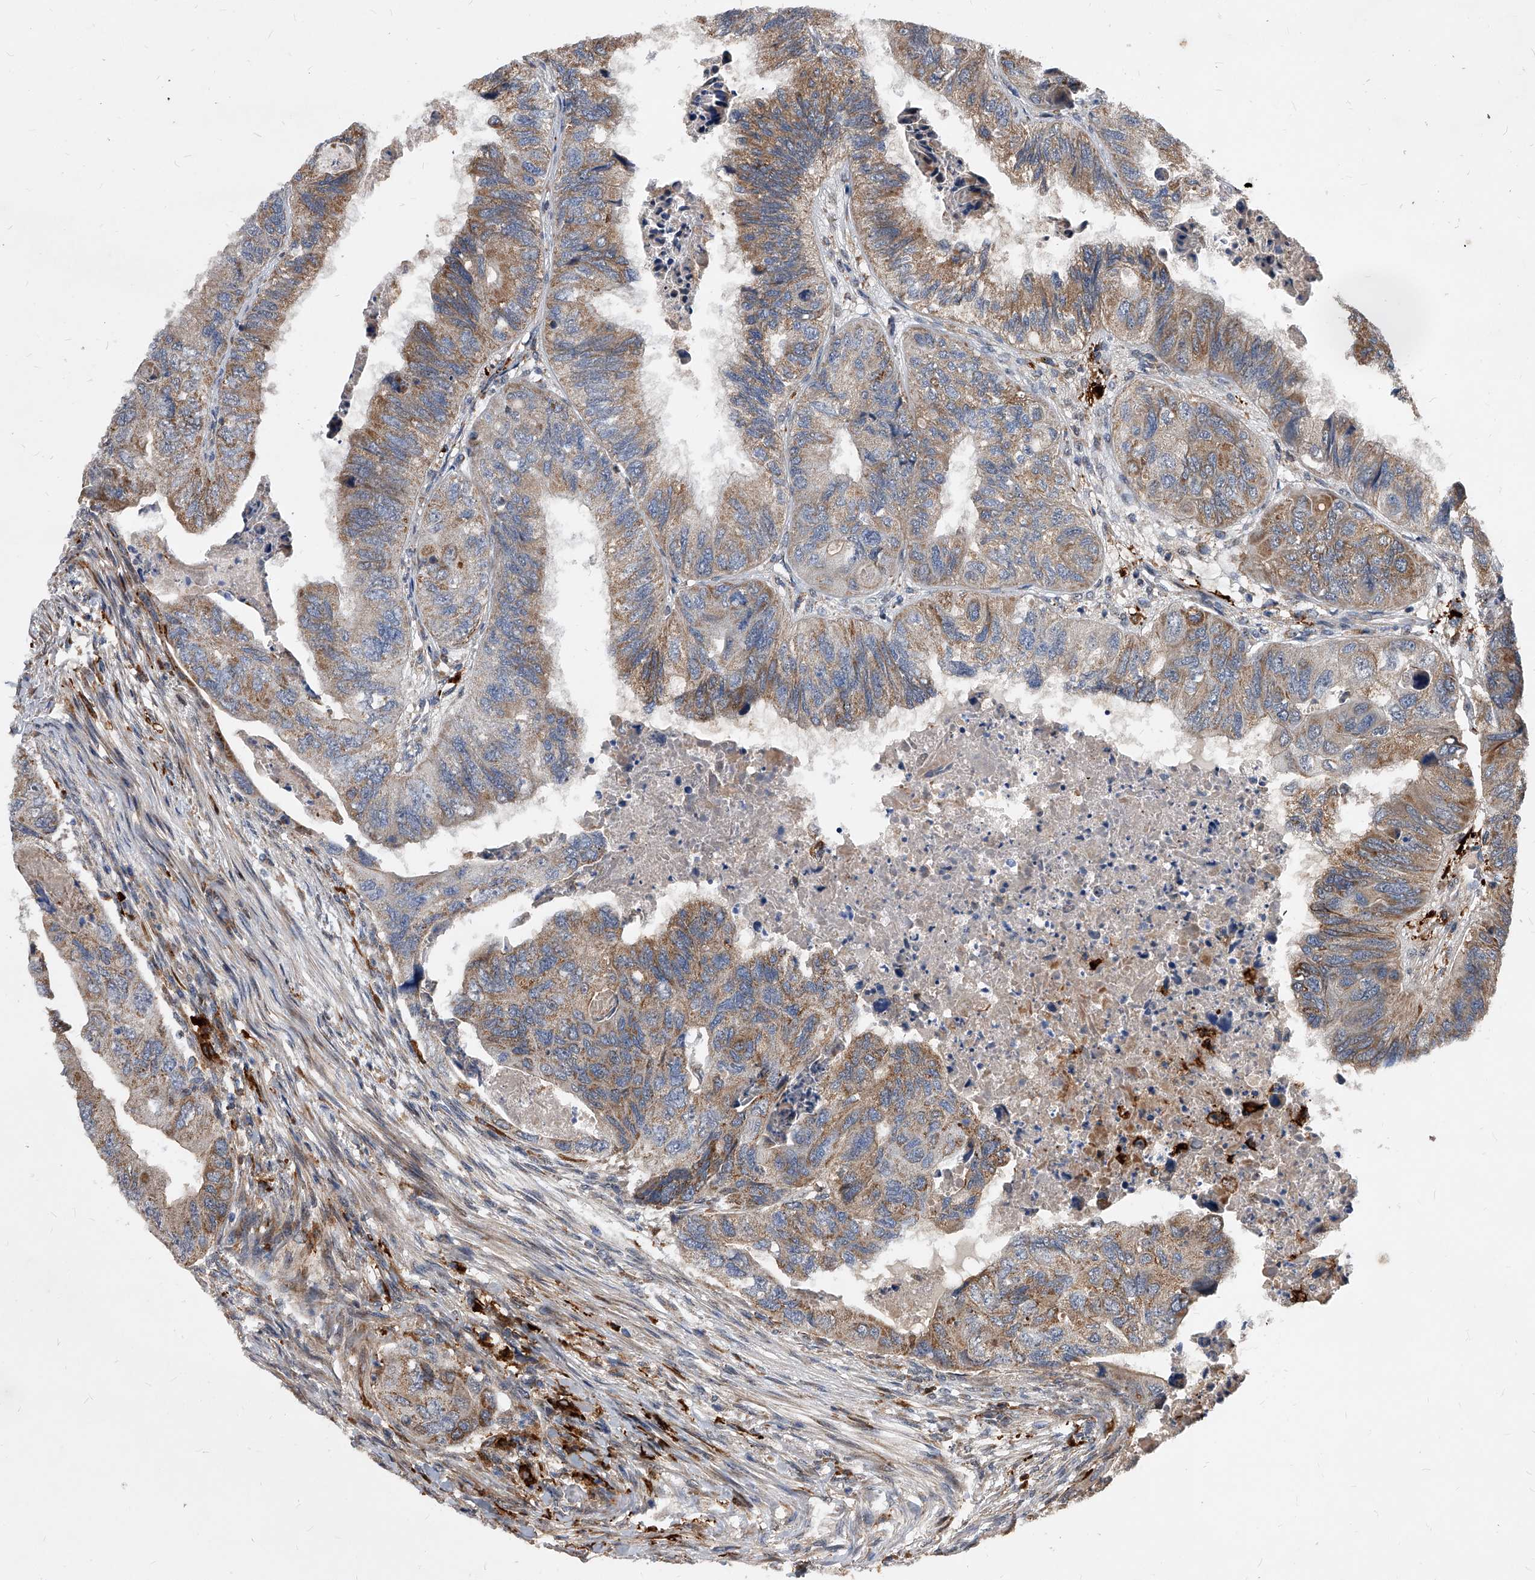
{"staining": {"intensity": "moderate", "quantity": "25%-75%", "location": "cytoplasmic/membranous"}, "tissue": "colorectal cancer", "cell_type": "Tumor cells", "image_type": "cancer", "snomed": [{"axis": "morphology", "description": "Adenocarcinoma, NOS"}, {"axis": "topography", "description": "Rectum"}], "caption": "This photomicrograph shows immunohistochemistry (IHC) staining of colorectal adenocarcinoma, with medium moderate cytoplasmic/membranous expression in about 25%-75% of tumor cells.", "gene": "SOBP", "patient": {"sex": "male", "age": 63}}